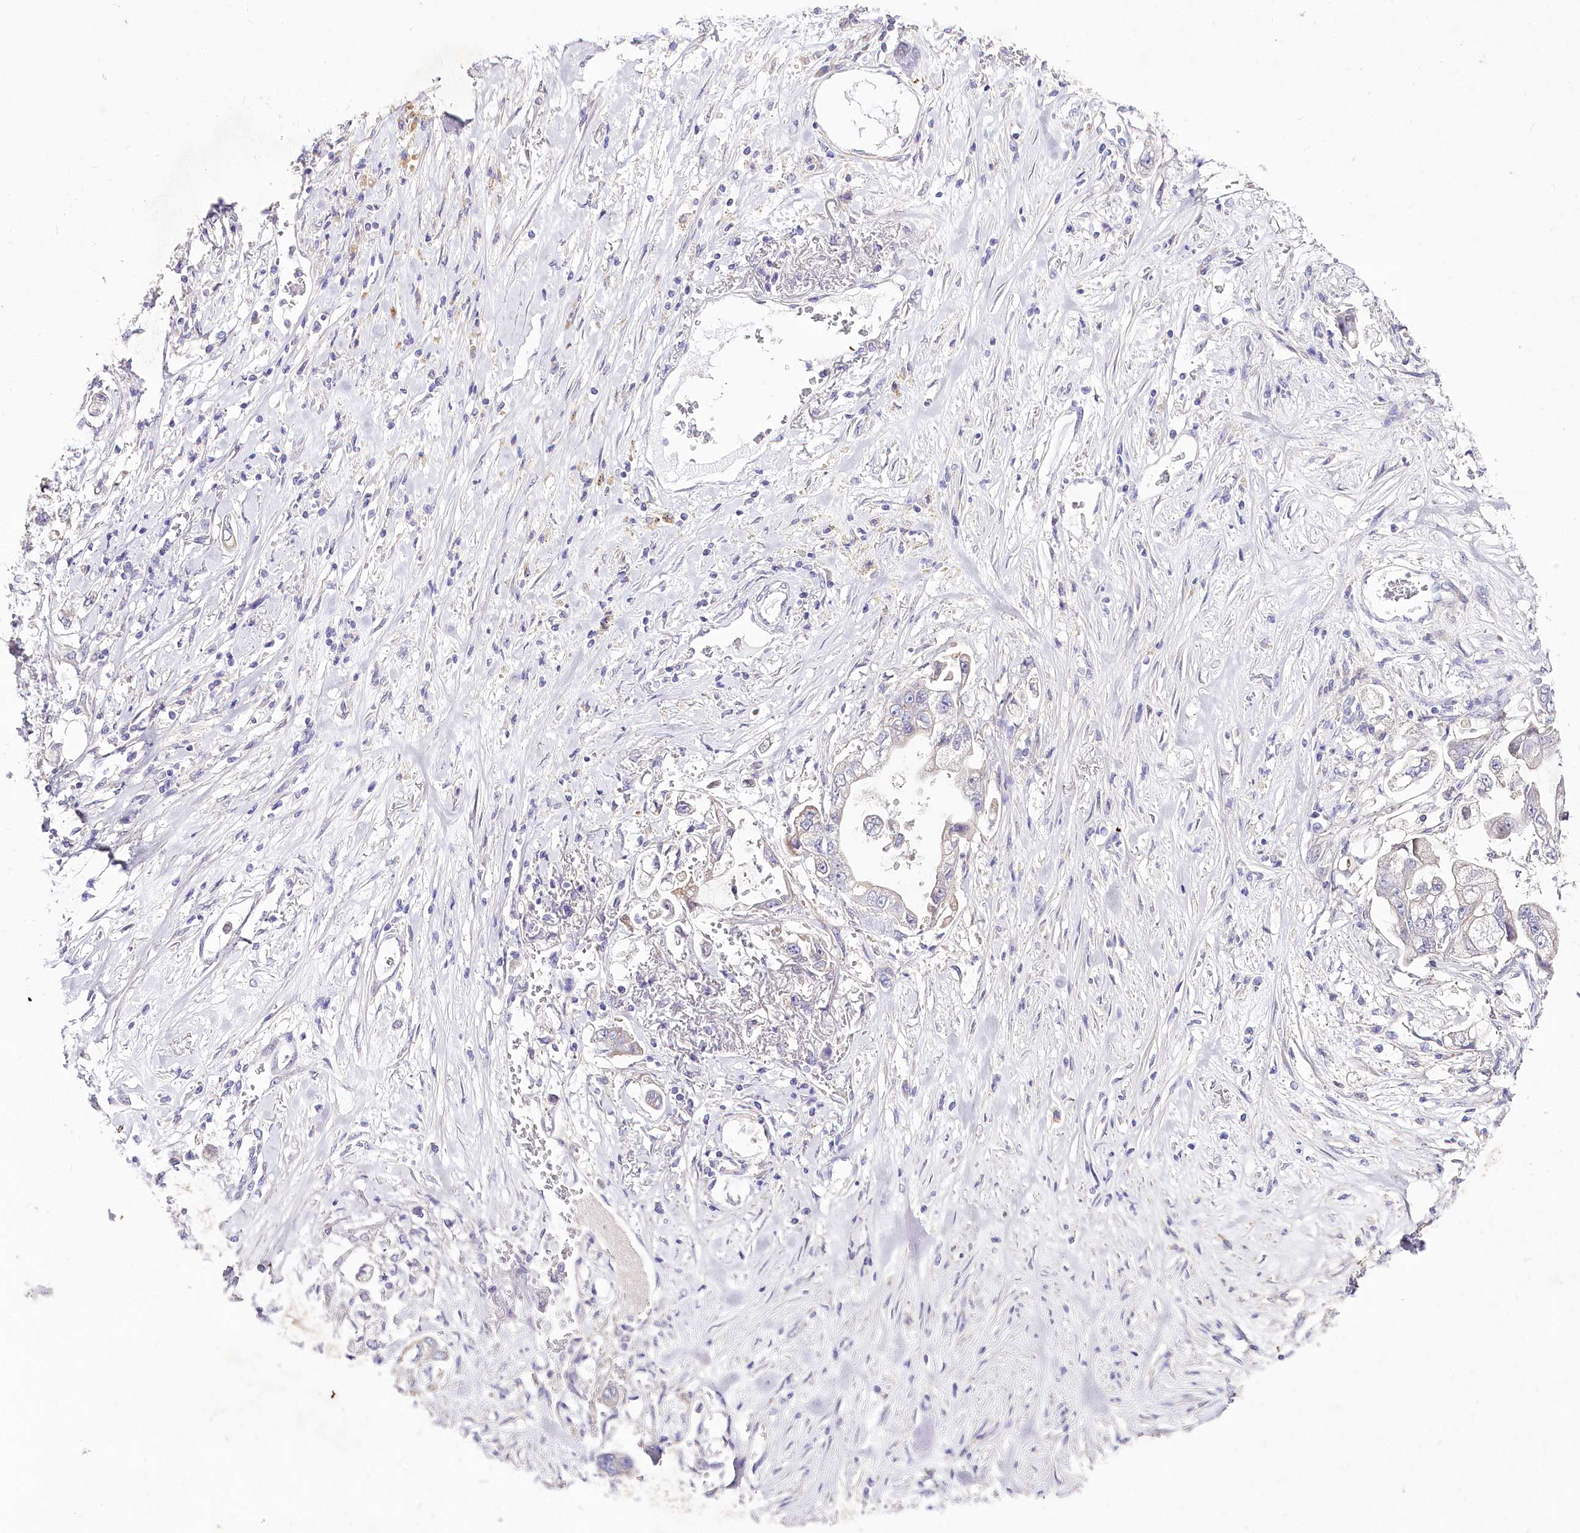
{"staining": {"intensity": "negative", "quantity": "none", "location": "none"}, "tissue": "stomach cancer", "cell_type": "Tumor cells", "image_type": "cancer", "snomed": [{"axis": "morphology", "description": "Adenocarcinoma, NOS"}, {"axis": "topography", "description": "Stomach"}], "caption": "IHC of human stomach cancer demonstrates no expression in tumor cells.", "gene": "LRRC14B", "patient": {"sex": "male", "age": 62}}